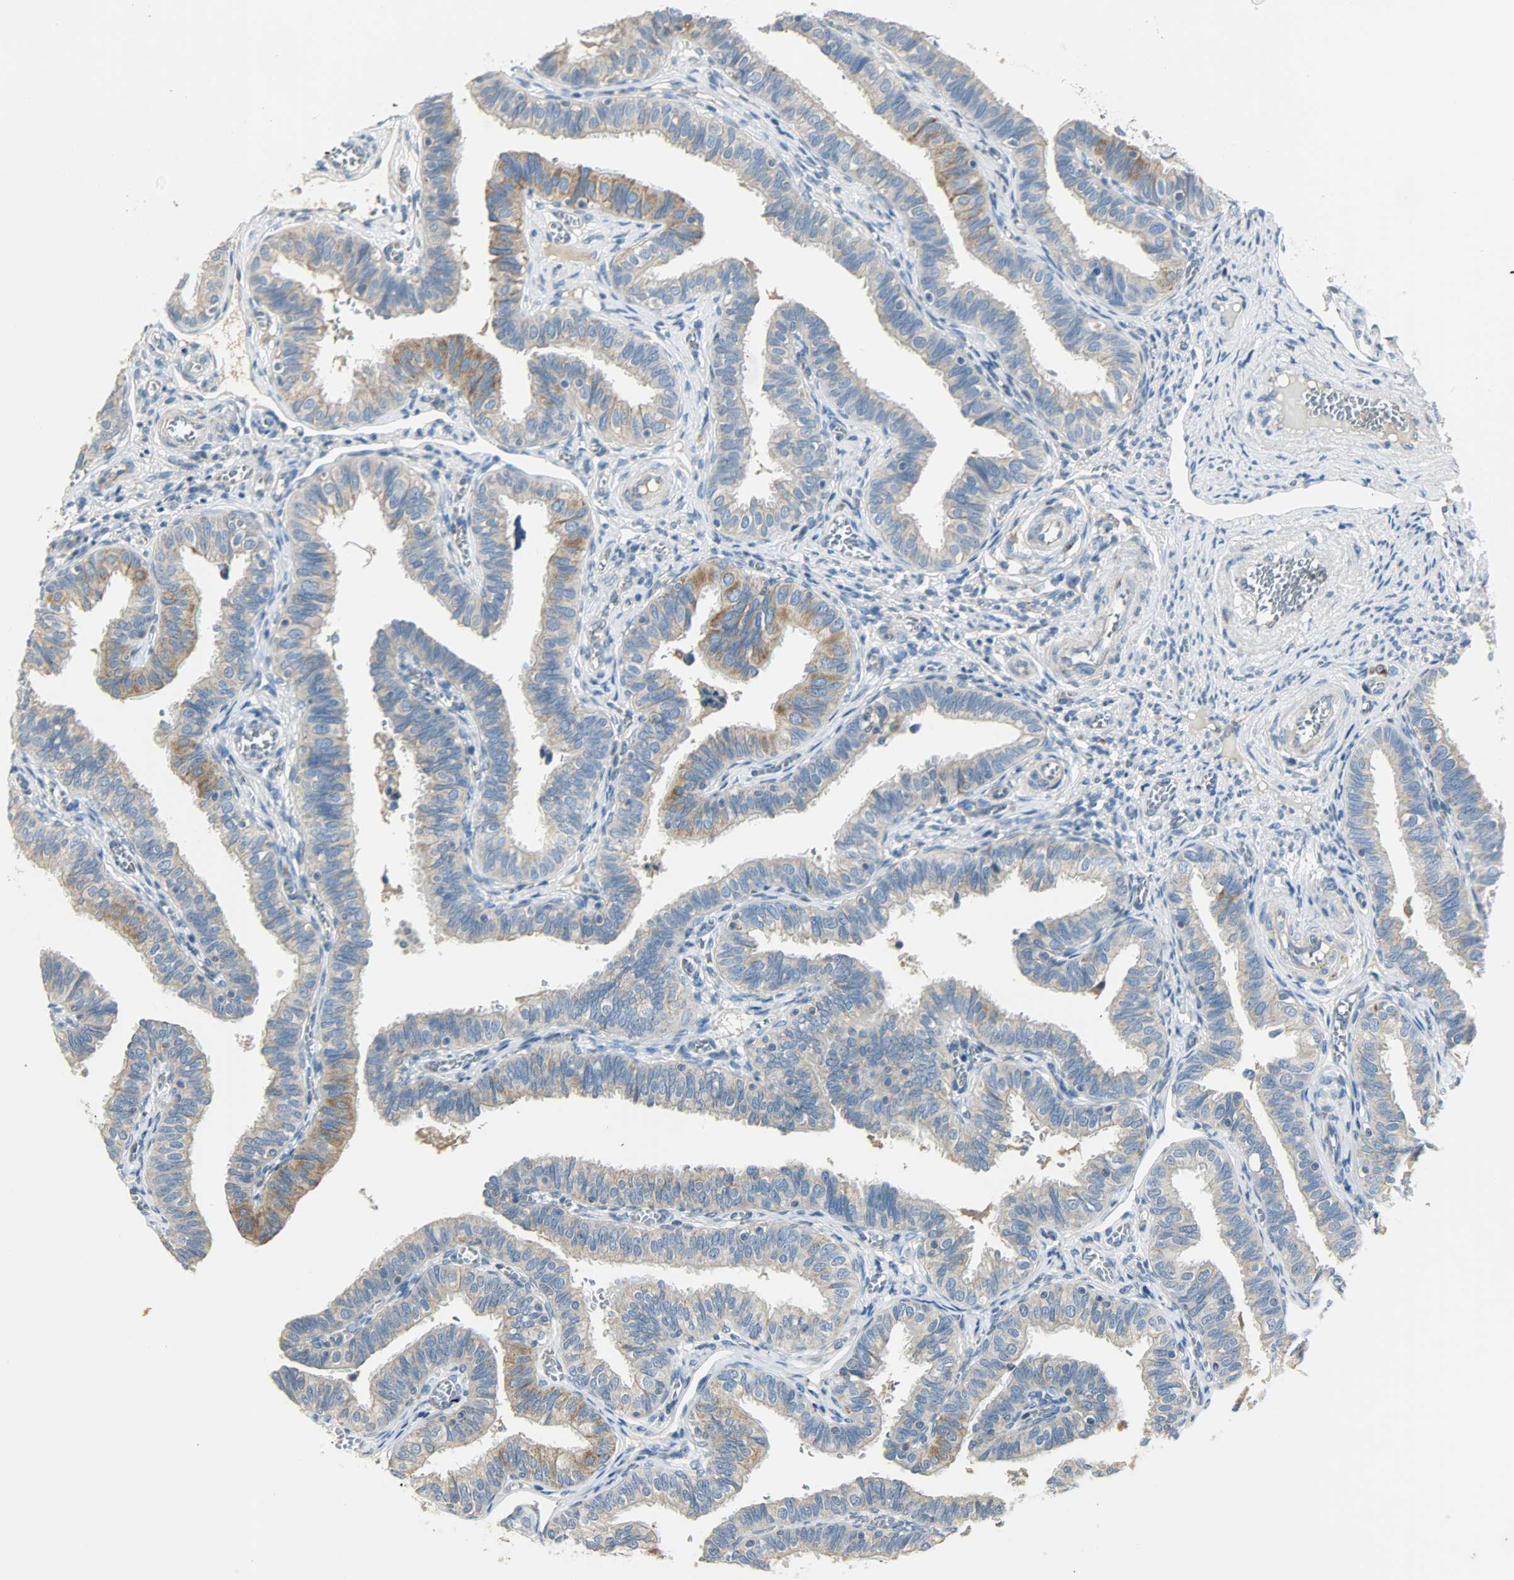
{"staining": {"intensity": "moderate", "quantity": ">75%", "location": "cytoplasmic/membranous"}, "tissue": "fallopian tube", "cell_type": "Glandular cells", "image_type": "normal", "snomed": [{"axis": "morphology", "description": "Normal tissue, NOS"}, {"axis": "topography", "description": "Fallopian tube"}], "caption": "Fallopian tube stained with immunohistochemistry (IHC) shows moderate cytoplasmic/membranous staining in approximately >75% of glandular cells.", "gene": "NNT", "patient": {"sex": "female", "age": 46}}